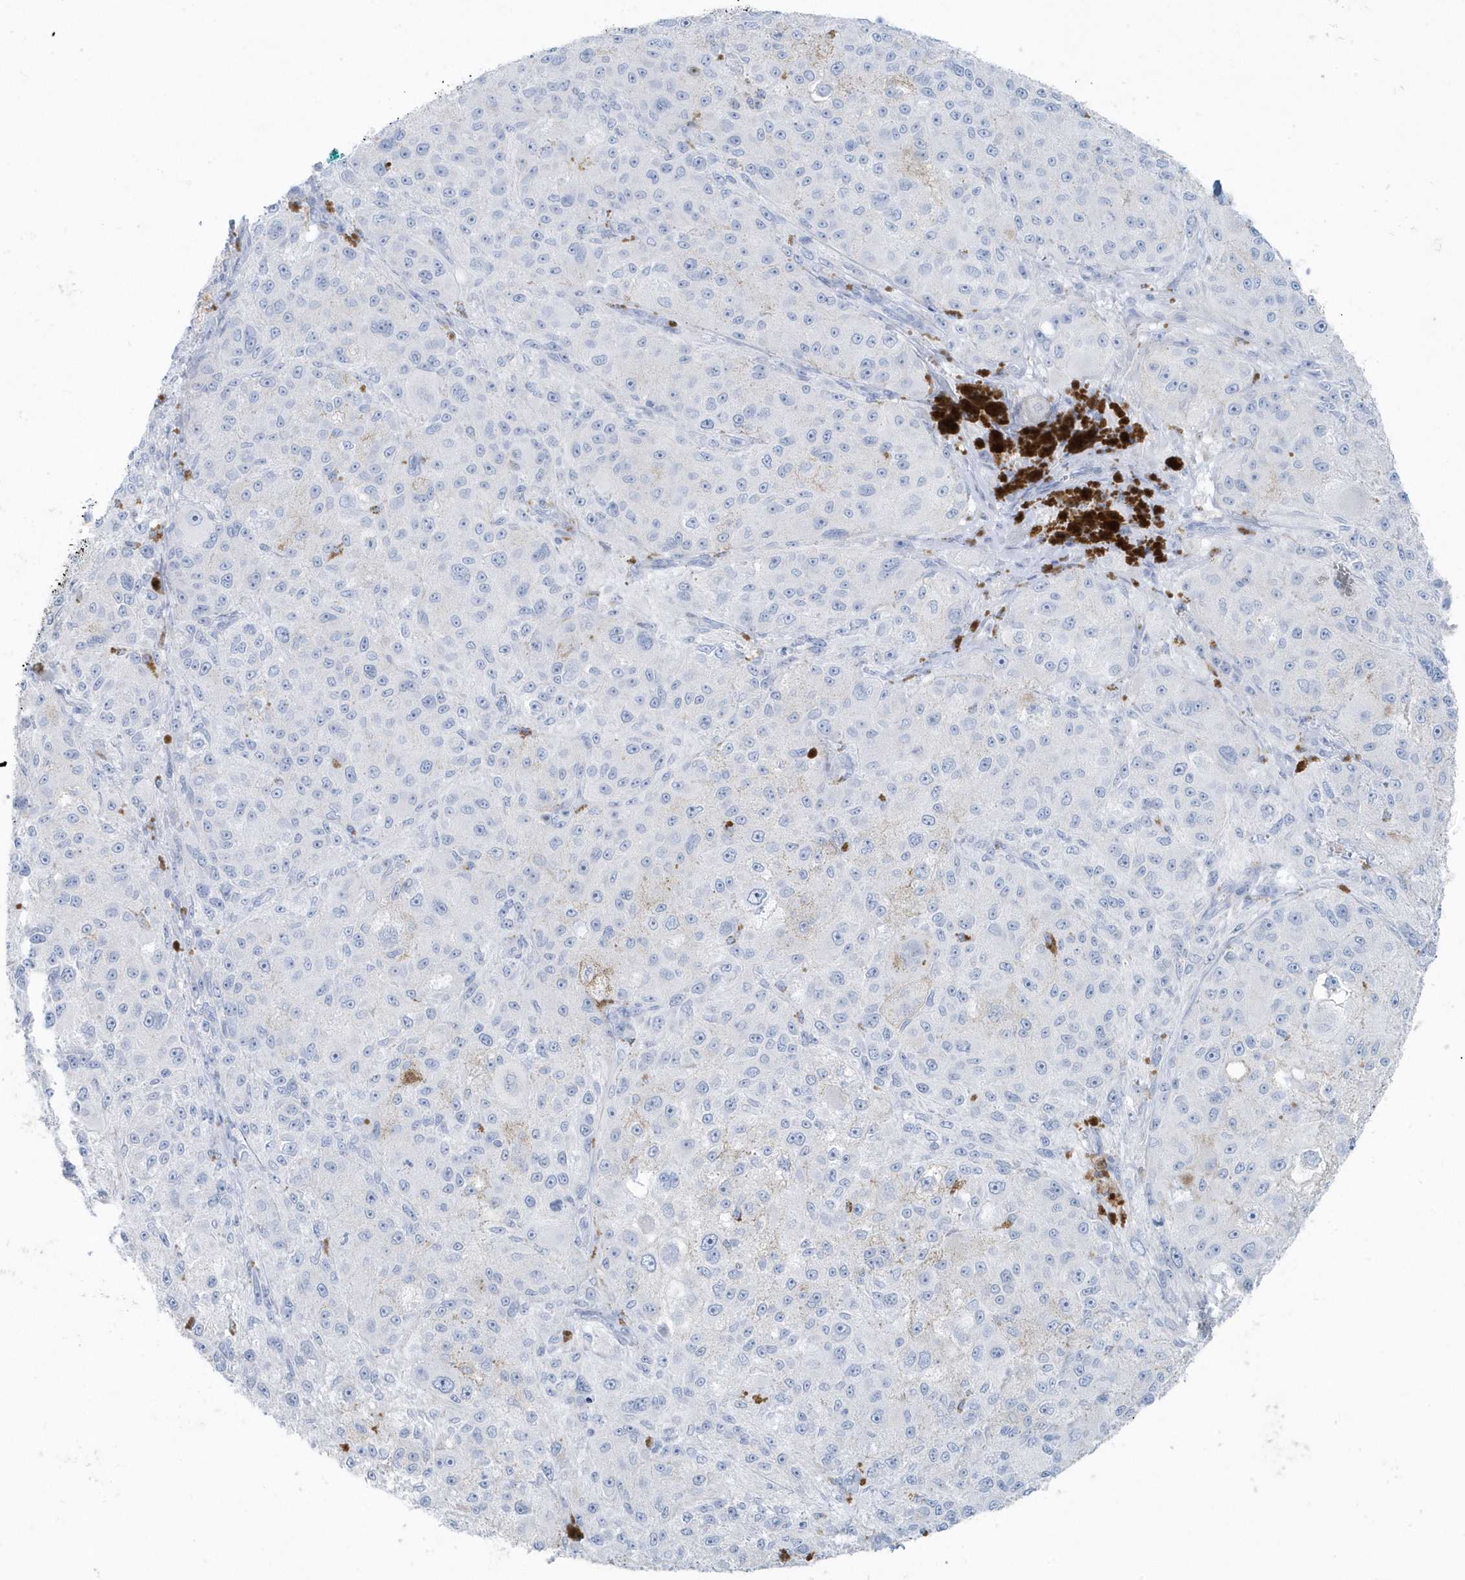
{"staining": {"intensity": "negative", "quantity": "none", "location": "none"}, "tissue": "melanoma", "cell_type": "Tumor cells", "image_type": "cancer", "snomed": [{"axis": "morphology", "description": "Necrosis, NOS"}, {"axis": "morphology", "description": "Malignant melanoma, NOS"}, {"axis": "topography", "description": "Skin"}], "caption": "Immunohistochemical staining of melanoma shows no significant positivity in tumor cells.", "gene": "FAM98A", "patient": {"sex": "female", "age": 87}}